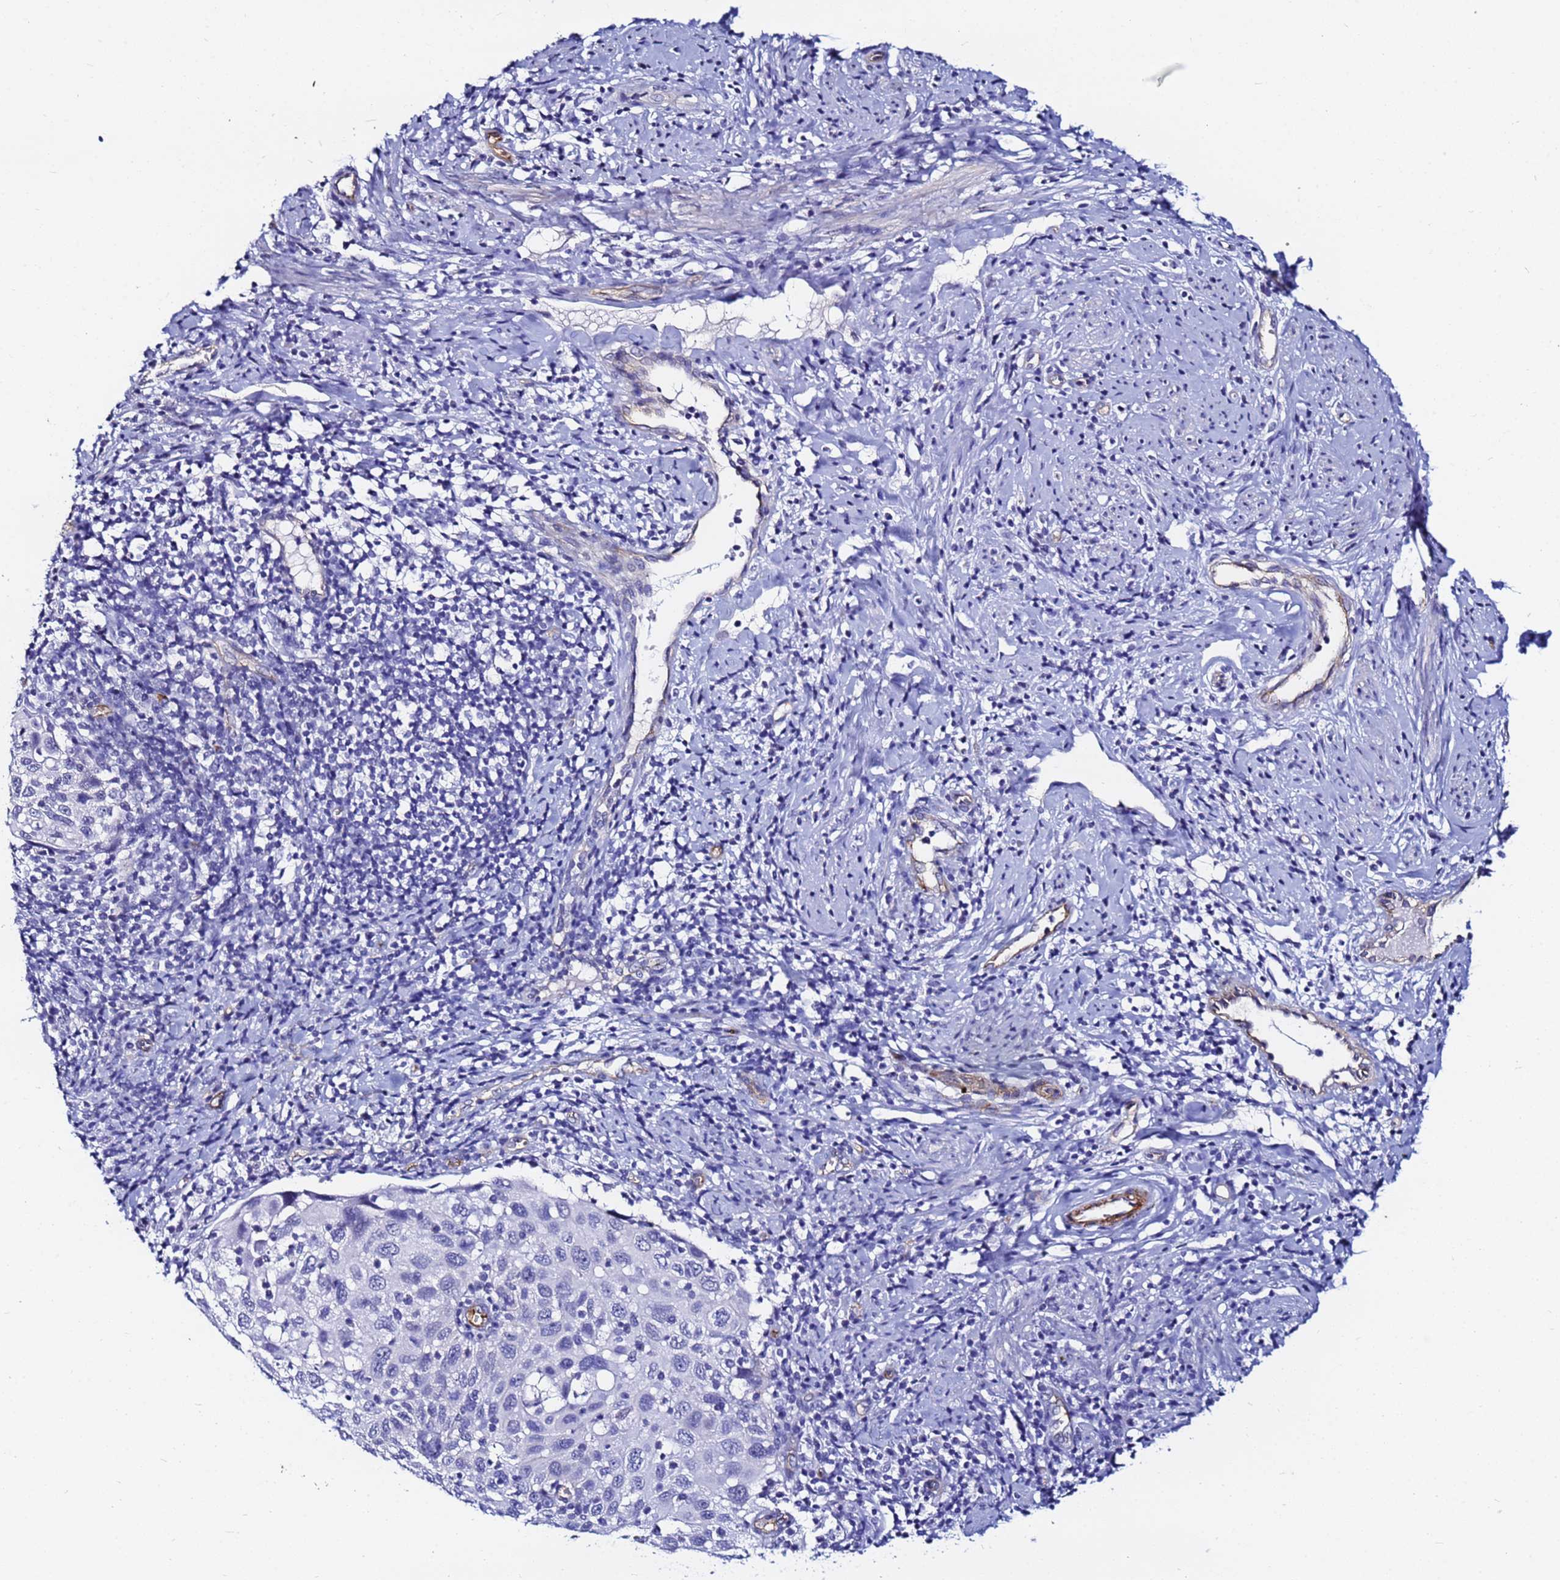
{"staining": {"intensity": "negative", "quantity": "none", "location": "none"}, "tissue": "cervical cancer", "cell_type": "Tumor cells", "image_type": "cancer", "snomed": [{"axis": "morphology", "description": "Squamous cell carcinoma, NOS"}, {"axis": "topography", "description": "Cervix"}], "caption": "The immunohistochemistry (IHC) image has no significant expression in tumor cells of cervical cancer (squamous cell carcinoma) tissue.", "gene": "DEFB104A", "patient": {"sex": "female", "age": 70}}